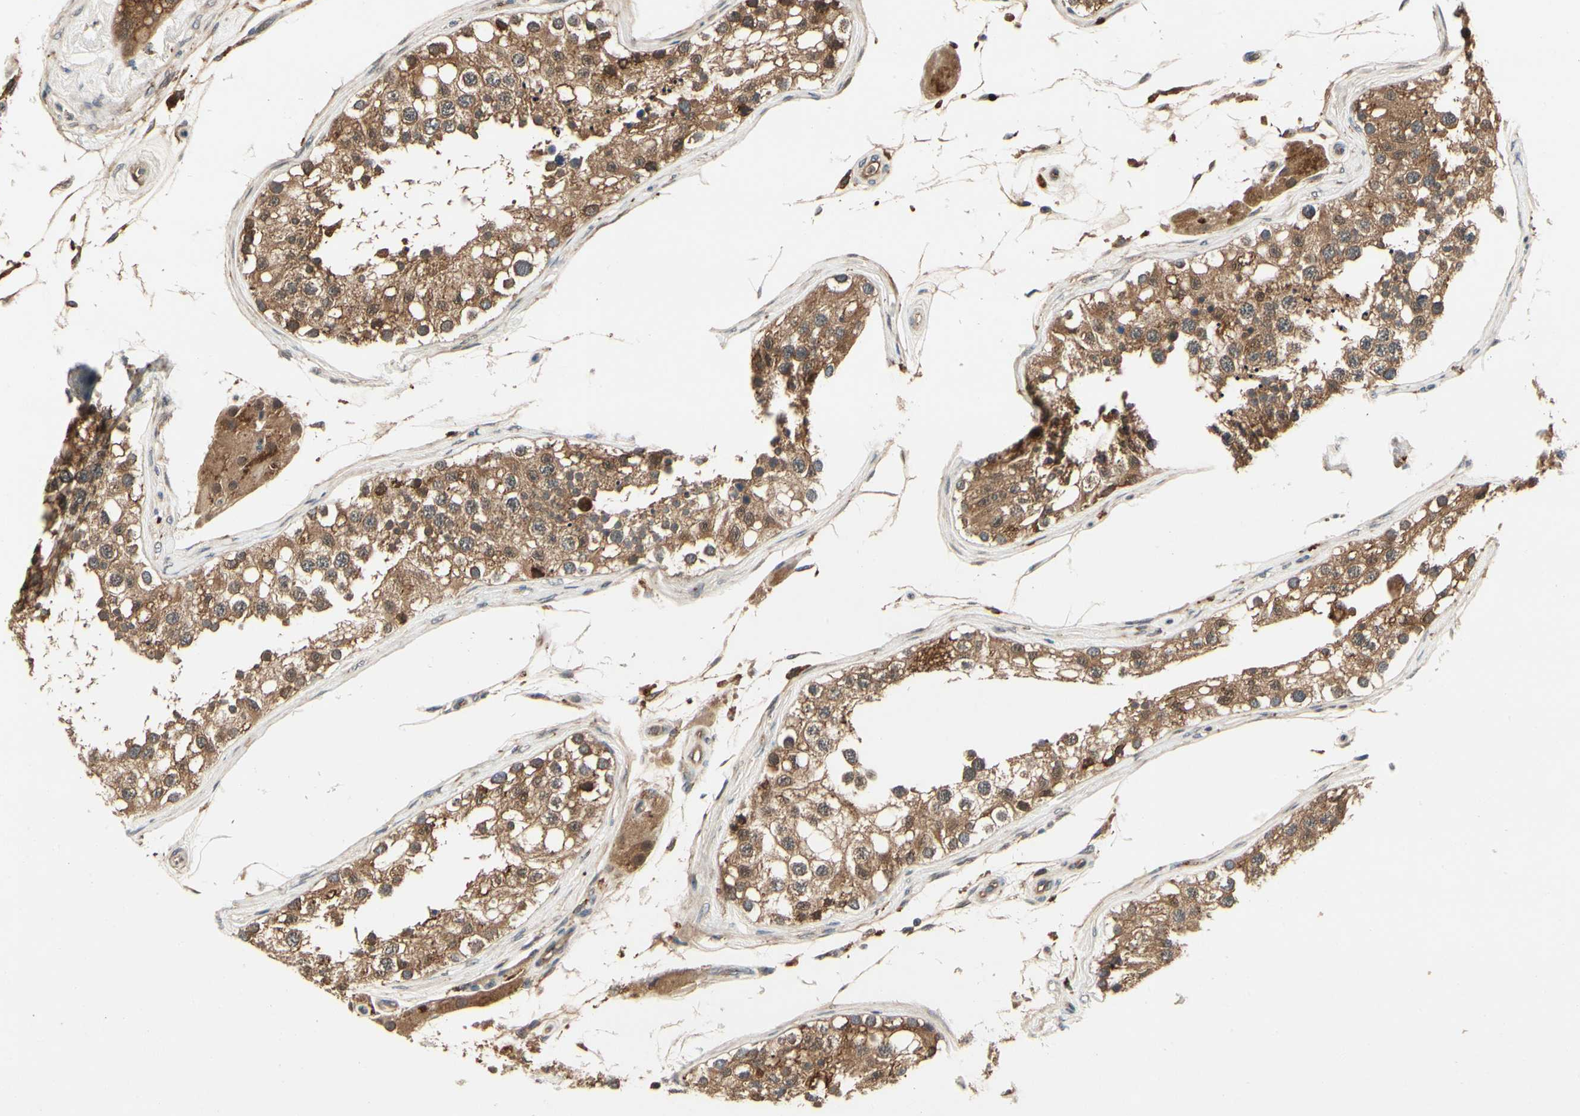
{"staining": {"intensity": "strong", "quantity": ">75%", "location": "cytoplasmic/membranous"}, "tissue": "testis", "cell_type": "Cells in seminiferous ducts", "image_type": "normal", "snomed": [{"axis": "morphology", "description": "Normal tissue, NOS"}, {"axis": "topography", "description": "Testis"}], "caption": "A high-resolution micrograph shows IHC staining of unremarkable testis, which demonstrates strong cytoplasmic/membranous staining in about >75% of cells in seminiferous ducts.", "gene": "RNF14", "patient": {"sex": "male", "age": 68}}